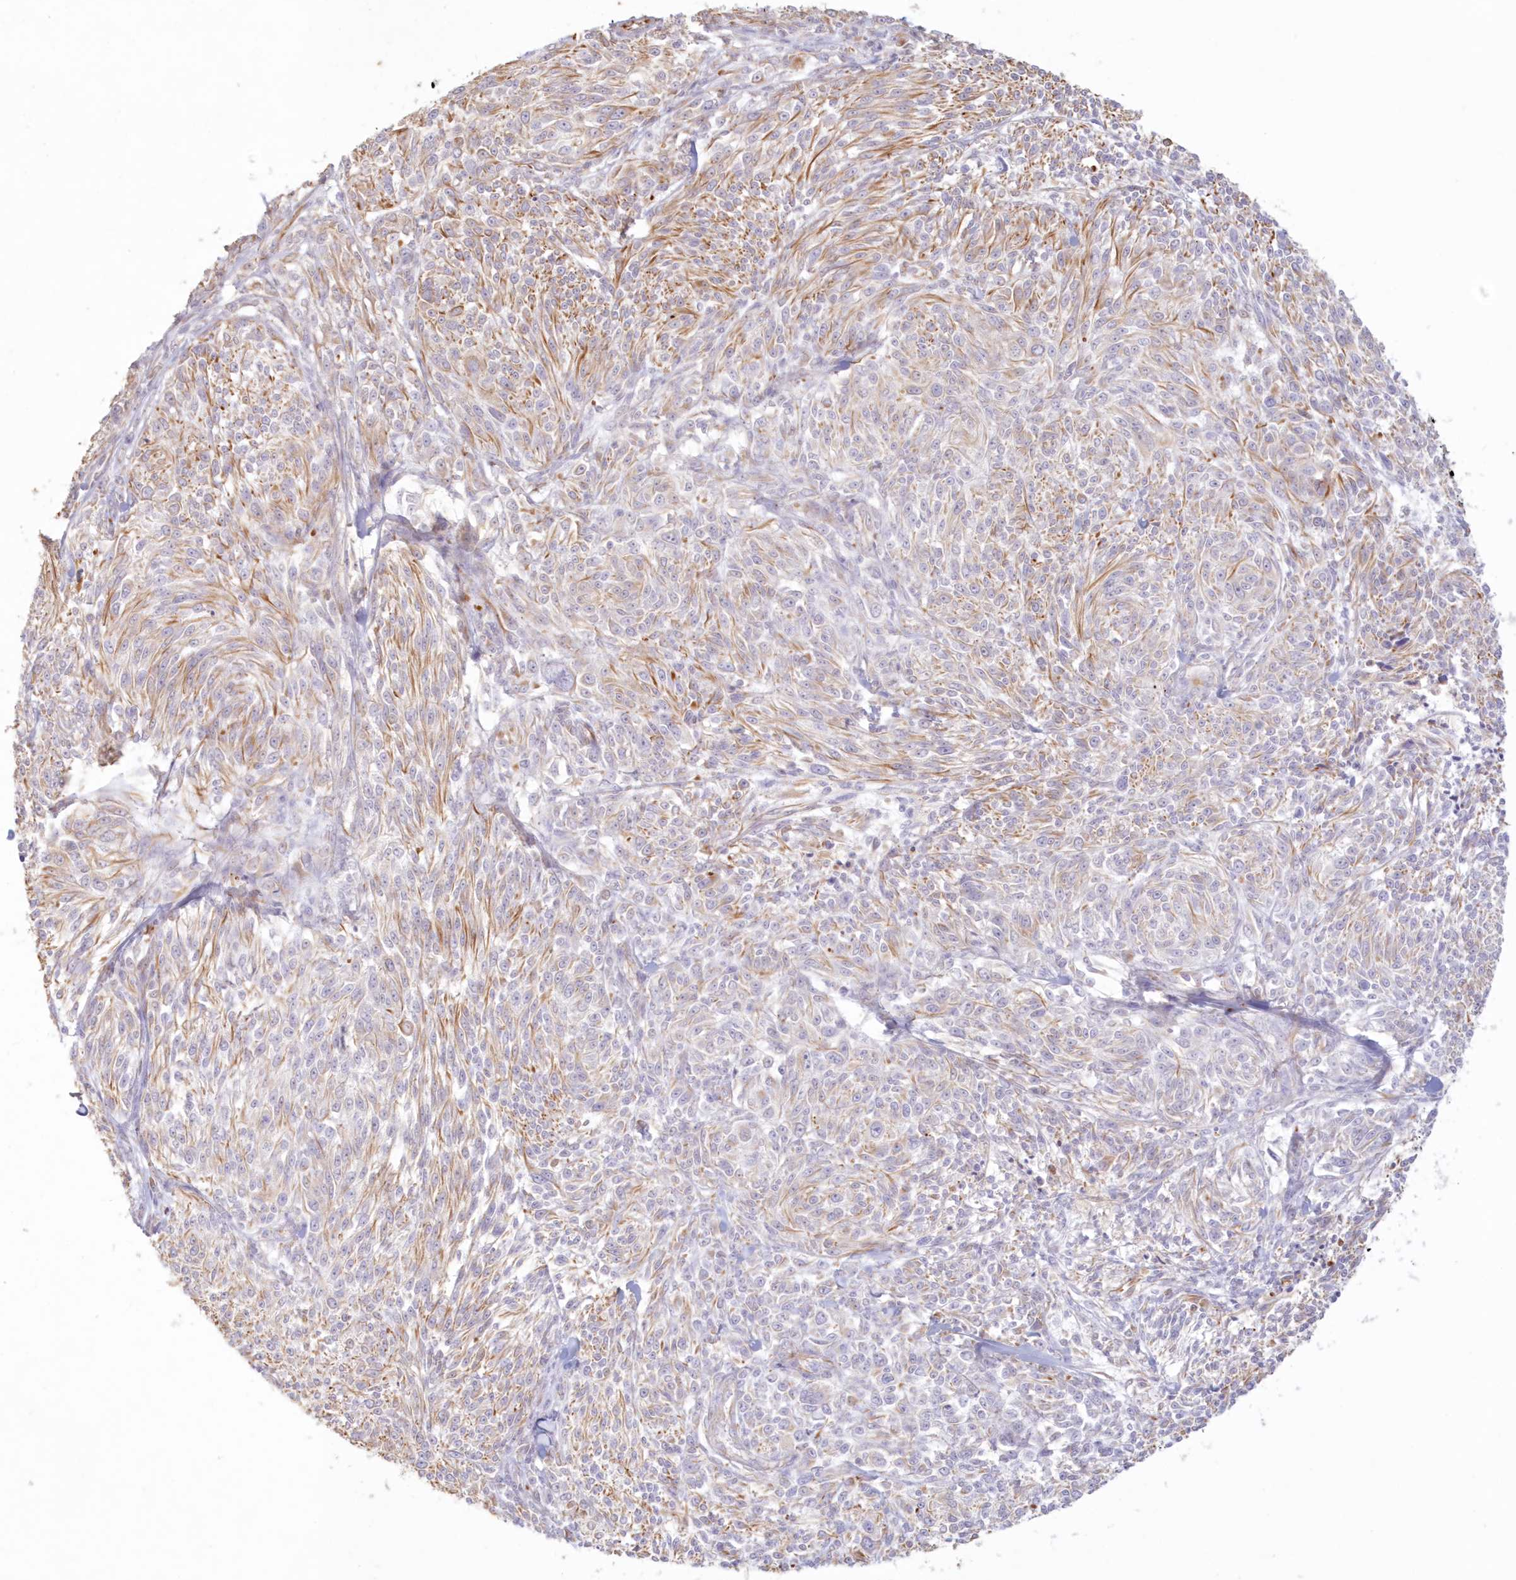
{"staining": {"intensity": "strong", "quantity": "25%-75%", "location": "cytoplasmic/membranous"}, "tissue": "melanoma", "cell_type": "Tumor cells", "image_type": "cancer", "snomed": [{"axis": "morphology", "description": "Malignant melanoma, NOS"}, {"axis": "topography", "description": "Skin of trunk"}], "caption": "Protein staining reveals strong cytoplasmic/membranous positivity in about 25%-75% of tumor cells in melanoma.", "gene": "DMRTB1", "patient": {"sex": "male", "age": 71}}